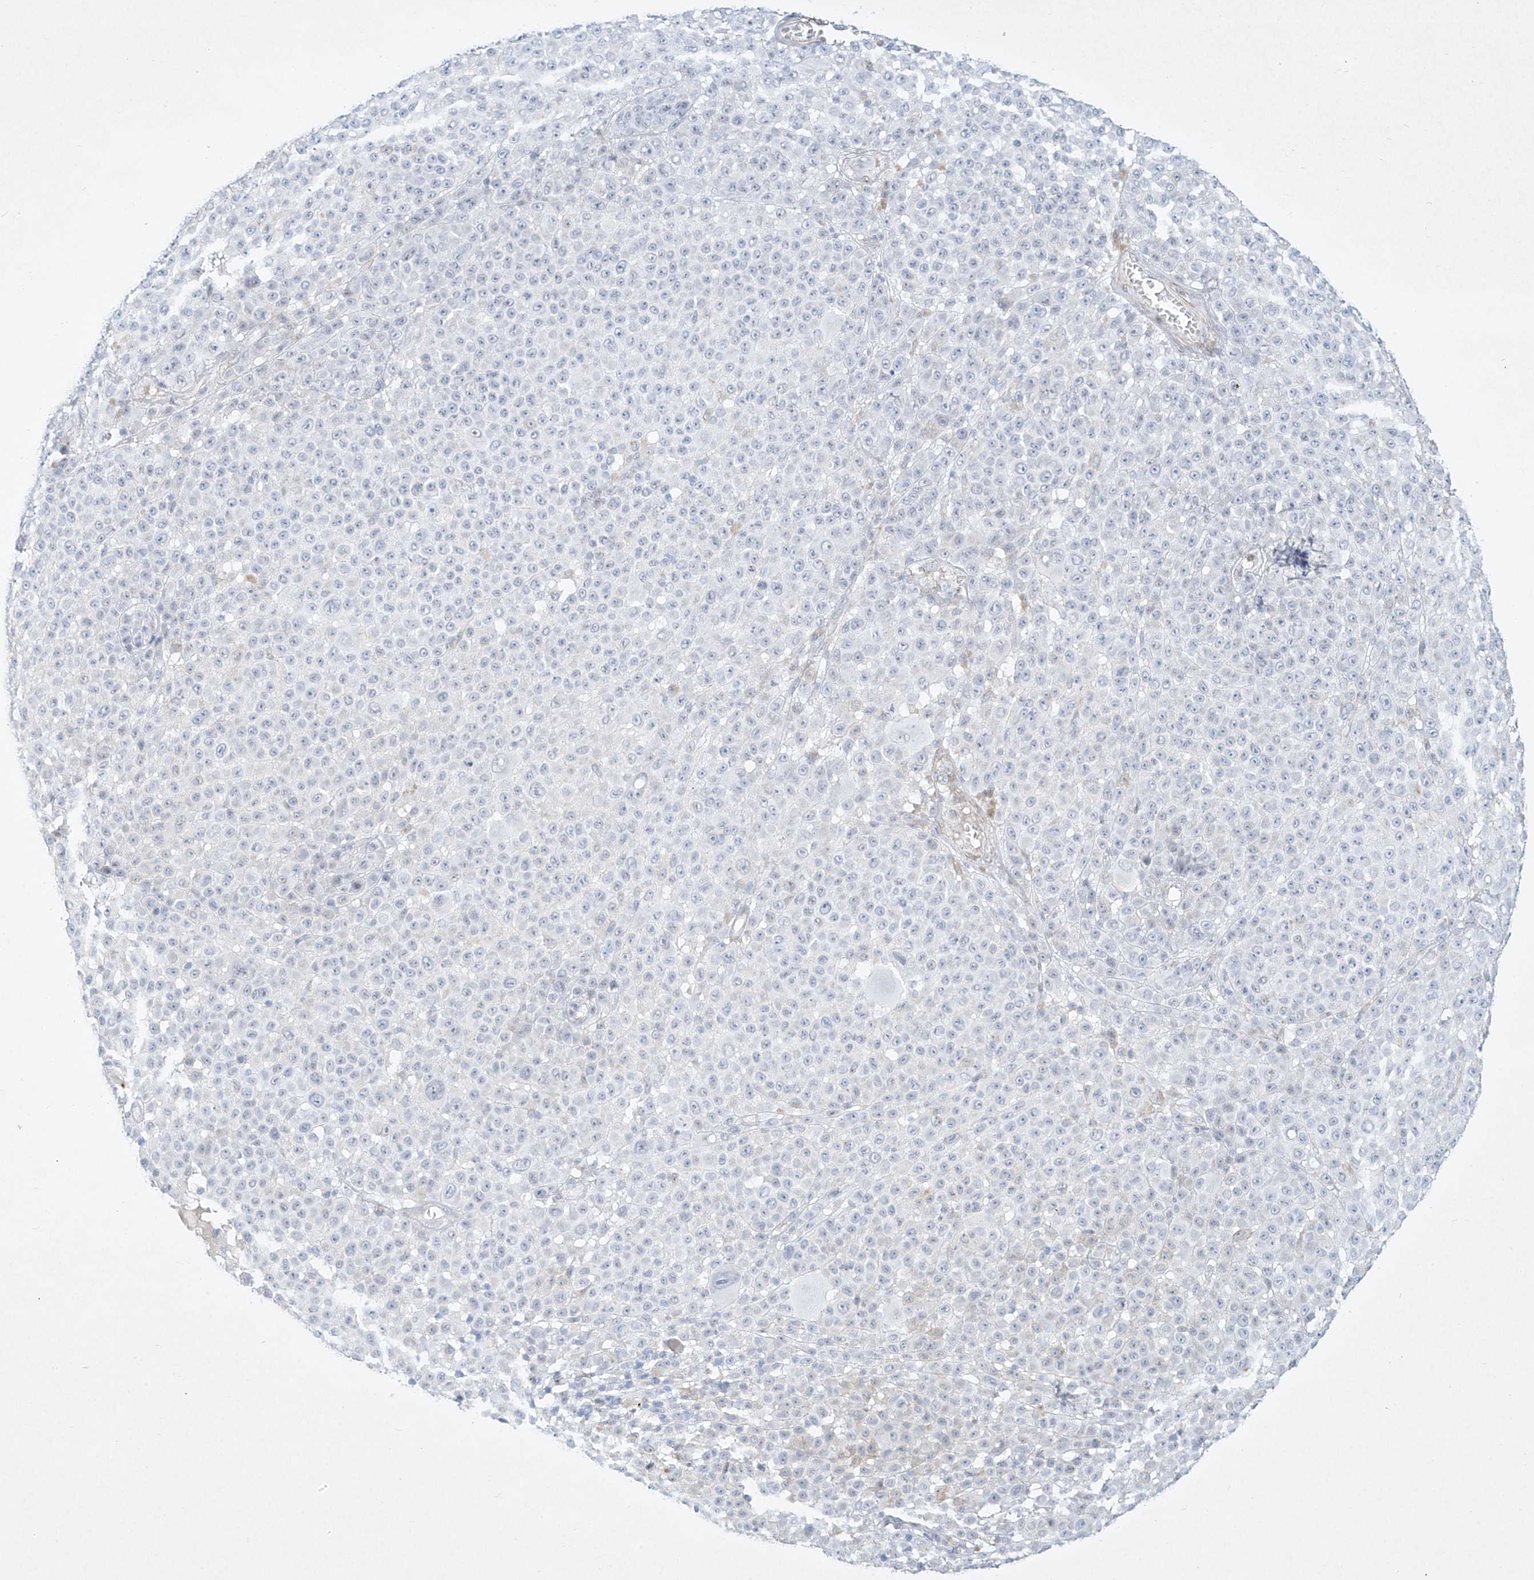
{"staining": {"intensity": "negative", "quantity": "none", "location": "none"}, "tissue": "melanoma", "cell_type": "Tumor cells", "image_type": "cancer", "snomed": [{"axis": "morphology", "description": "Malignant melanoma, NOS"}, {"axis": "topography", "description": "Skin"}], "caption": "IHC of malignant melanoma exhibits no positivity in tumor cells.", "gene": "REEP2", "patient": {"sex": "female", "age": 94}}